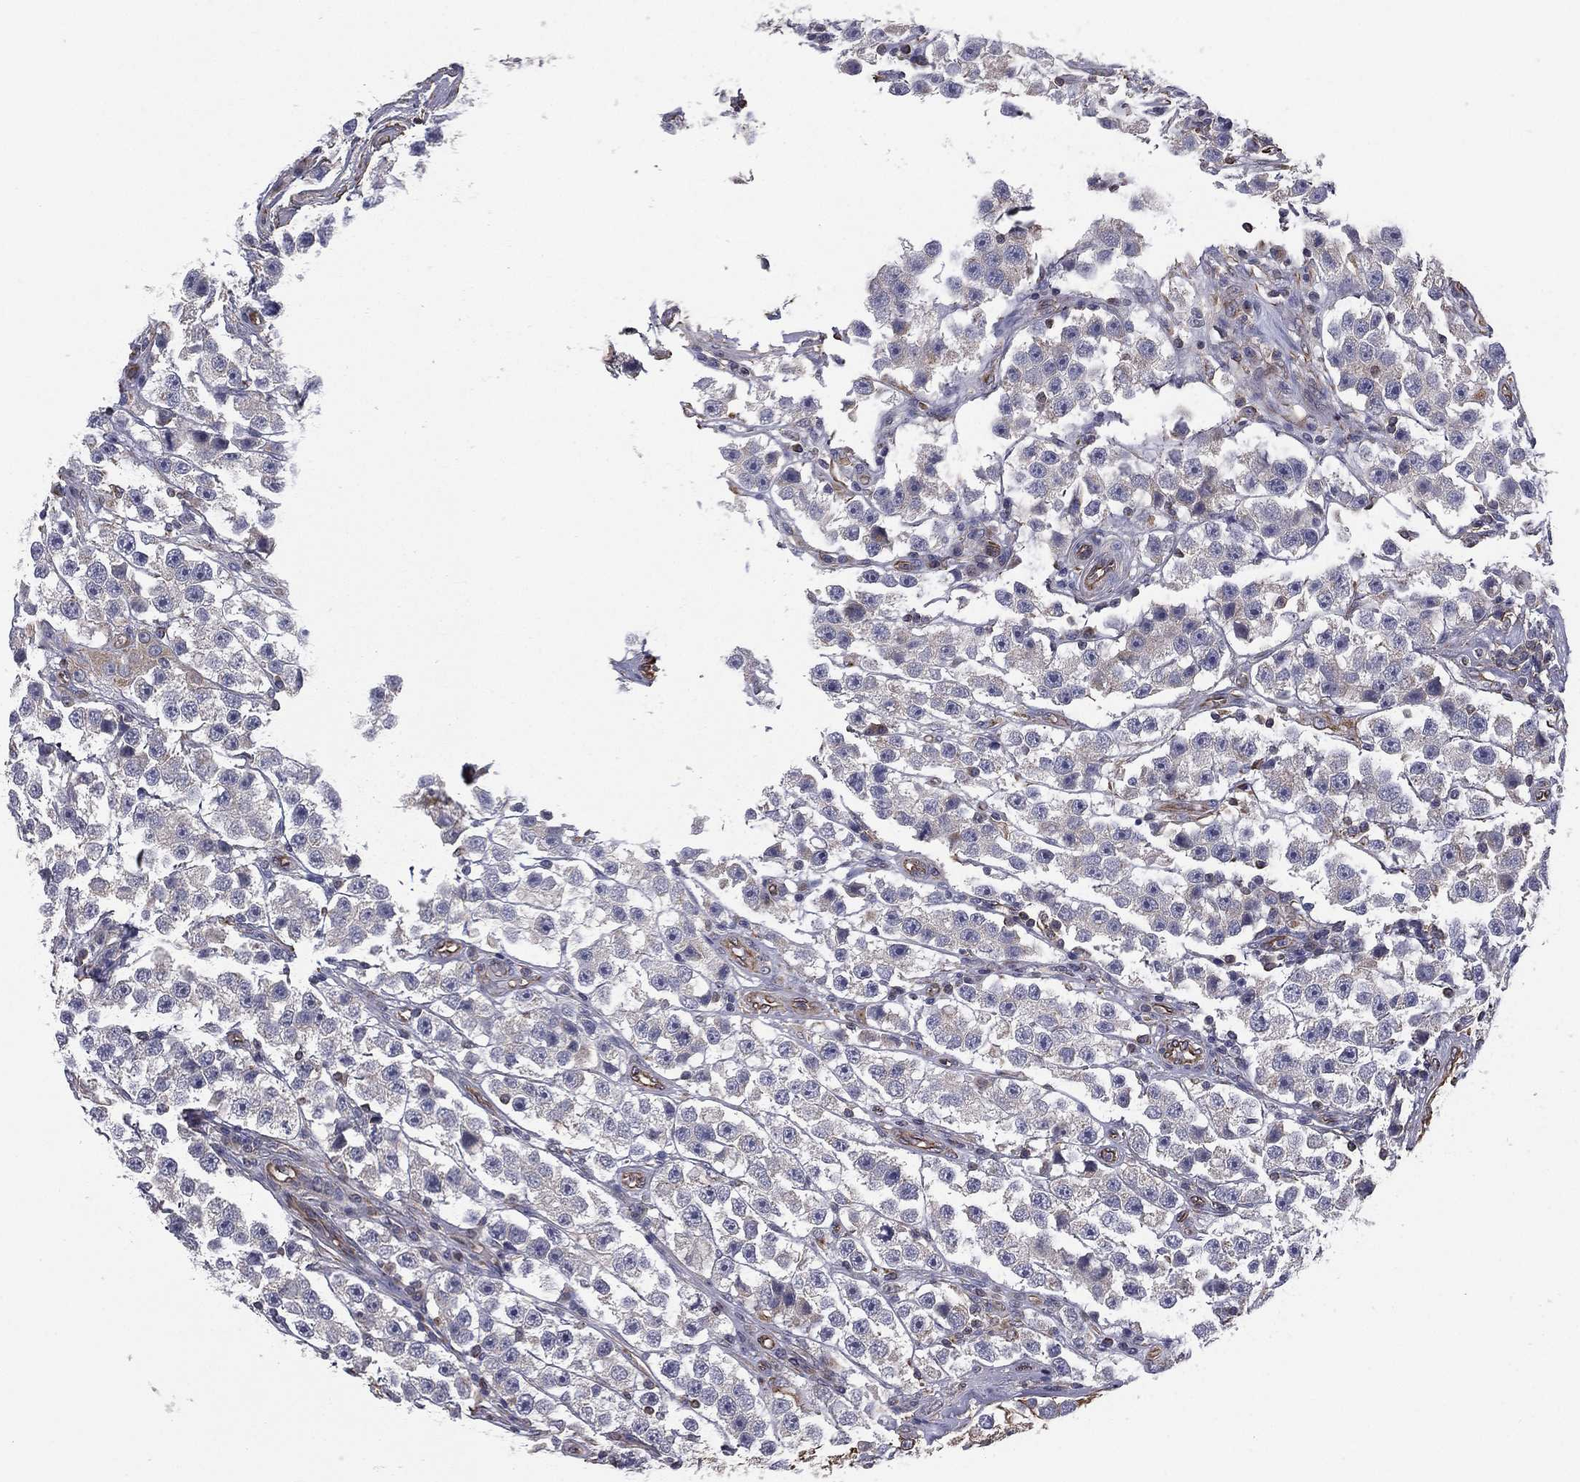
{"staining": {"intensity": "negative", "quantity": "none", "location": "none"}, "tissue": "testis cancer", "cell_type": "Tumor cells", "image_type": "cancer", "snomed": [{"axis": "morphology", "description": "Seminoma, NOS"}, {"axis": "topography", "description": "Testis"}], "caption": "Tumor cells show no significant protein expression in testis seminoma.", "gene": "SCUBE1", "patient": {"sex": "male", "age": 45}}